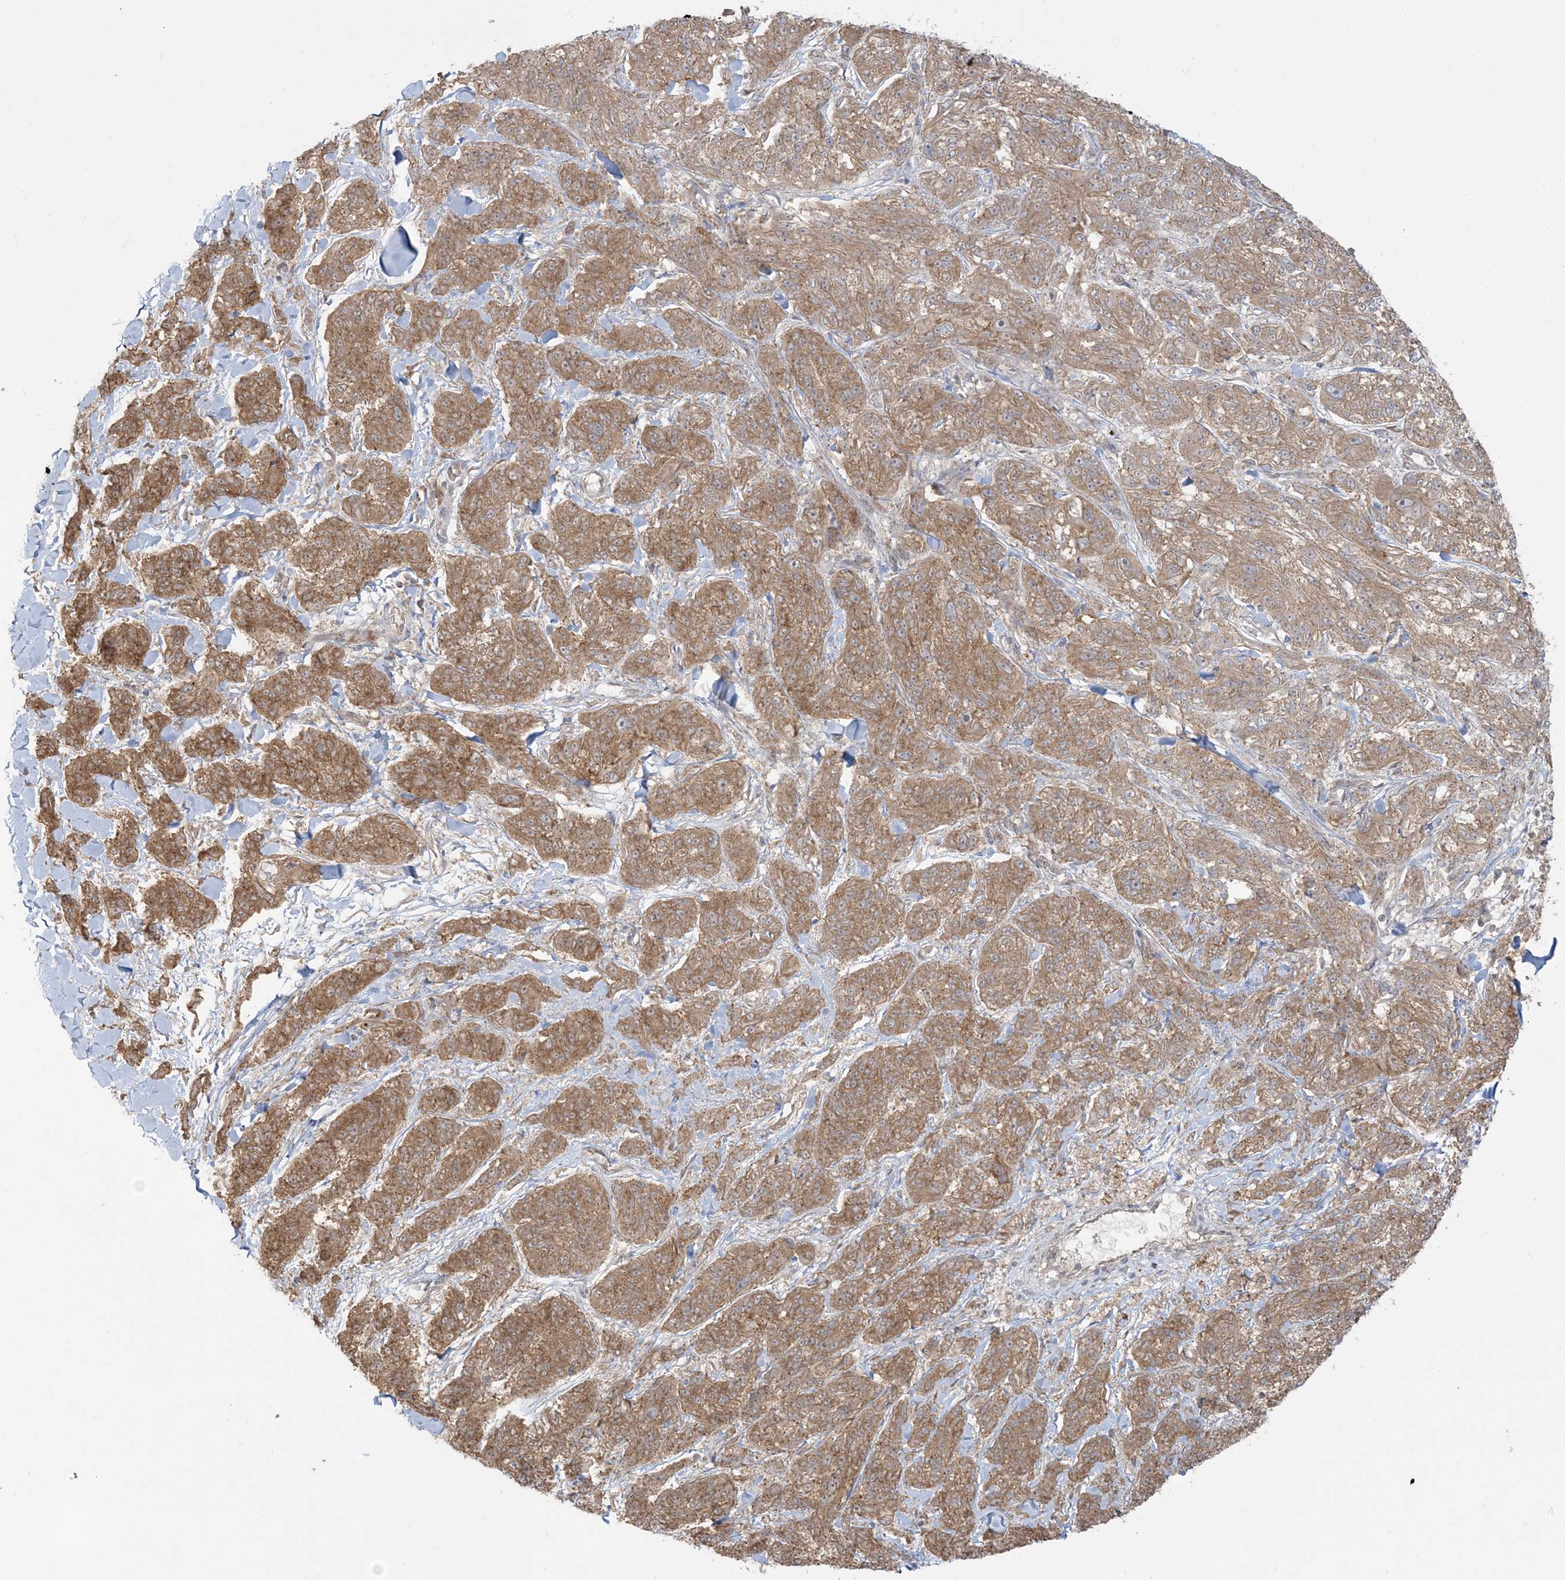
{"staining": {"intensity": "moderate", "quantity": ">75%", "location": "cytoplasmic/membranous"}, "tissue": "melanoma", "cell_type": "Tumor cells", "image_type": "cancer", "snomed": [{"axis": "morphology", "description": "Malignant melanoma, NOS"}, {"axis": "topography", "description": "Skin"}], "caption": "High-magnification brightfield microscopy of malignant melanoma stained with DAB (3,3'-diaminobenzidine) (brown) and counterstained with hematoxylin (blue). tumor cells exhibit moderate cytoplasmic/membranous expression is seen in approximately>75% of cells.", "gene": "ABCF3", "patient": {"sex": "male", "age": 53}}